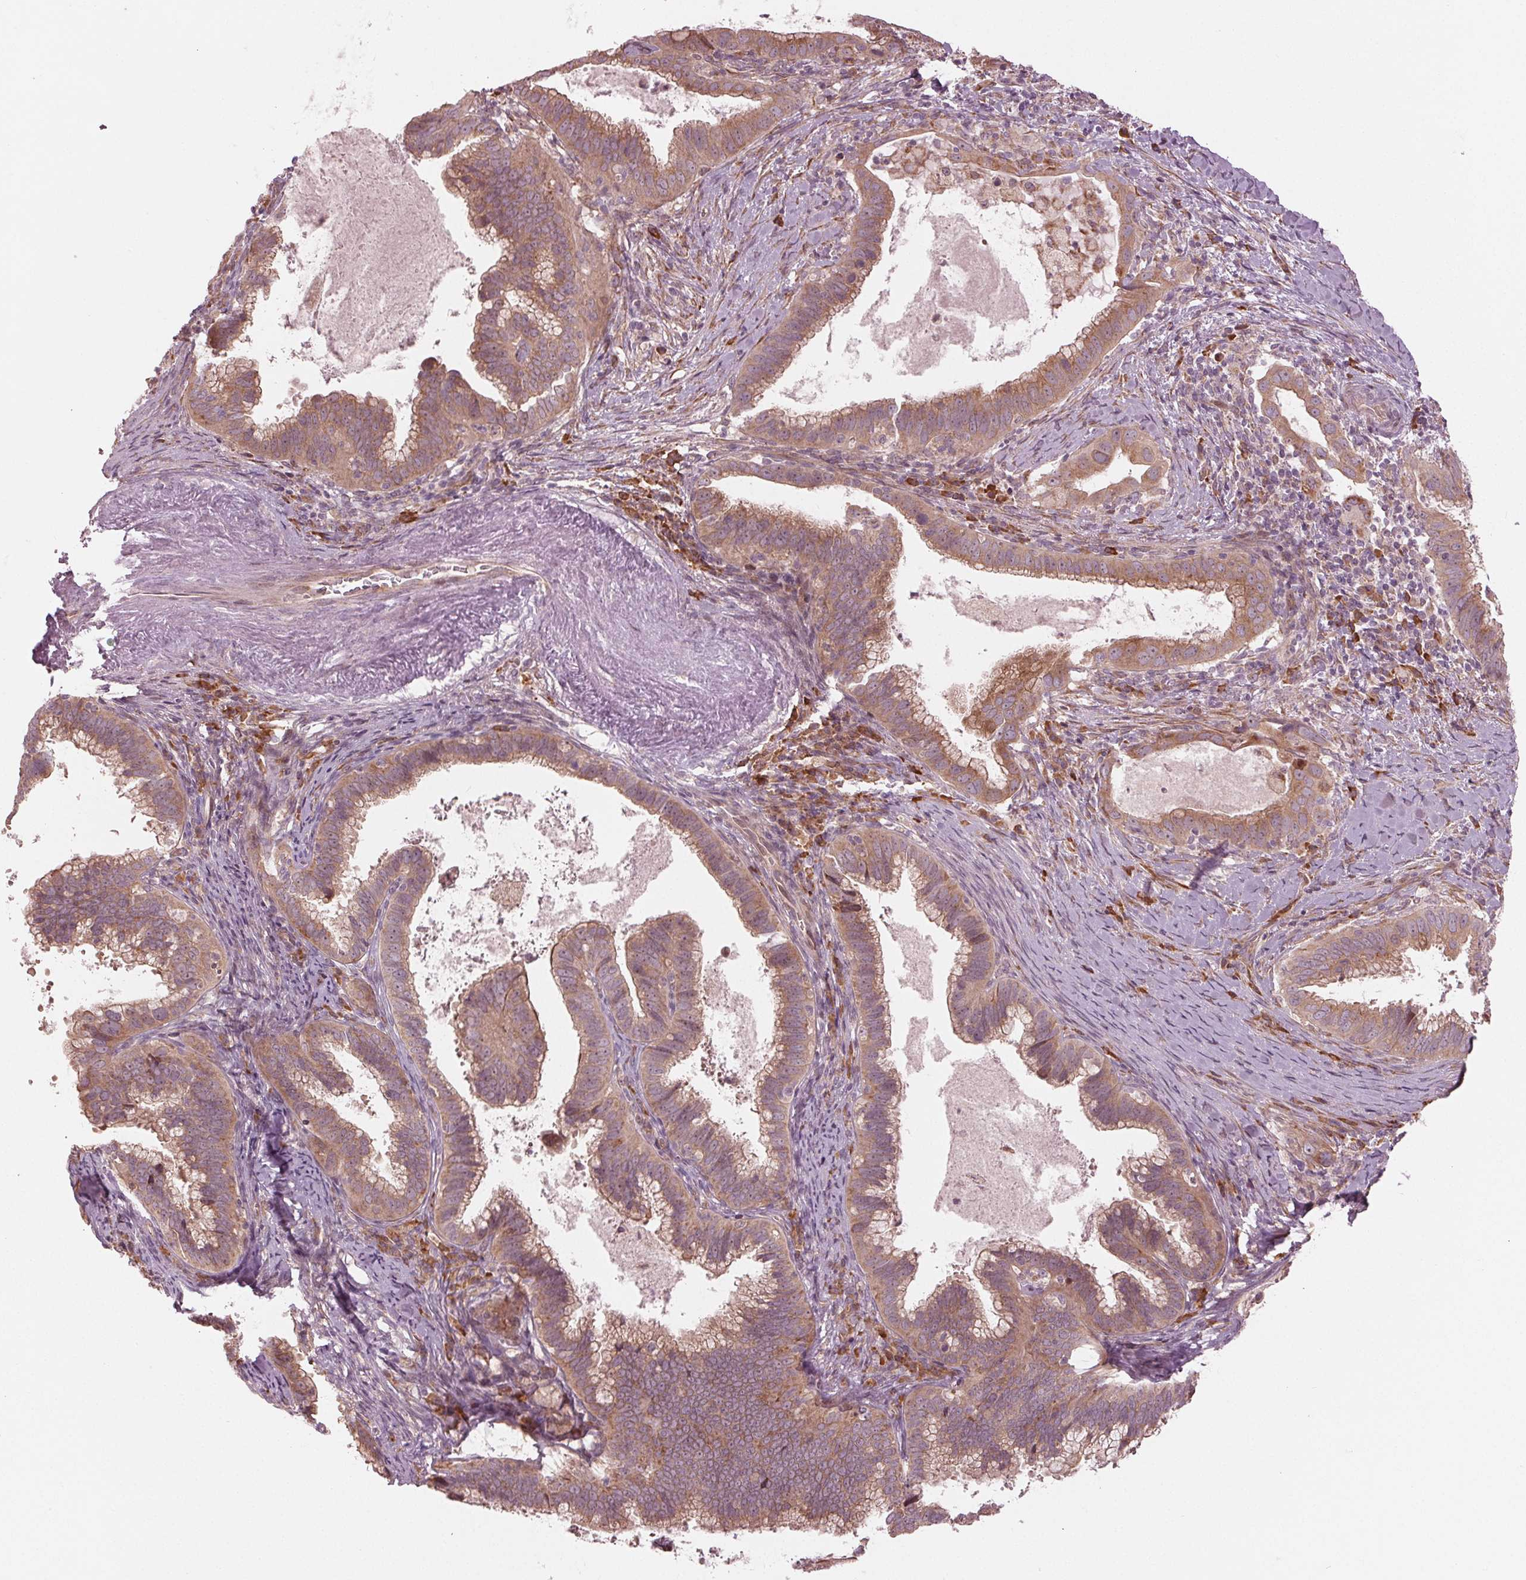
{"staining": {"intensity": "moderate", "quantity": ">75%", "location": "cytoplasmic/membranous"}, "tissue": "cervical cancer", "cell_type": "Tumor cells", "image_type": "cancer", "snomed": [{"axis": "morphology", "description": "Adenocarcinoma, NOS"}, {"axis": "topography", "description": "Cervix"}], "caption": "Cervical adenocarcinoma stained for a protein (brown) exhibits moderate cytoplasmic/membranous positive staining in approximately >75% of tumor cells.", "gene": "CMIP", "patient": {"sex": "female", "age": 61}}